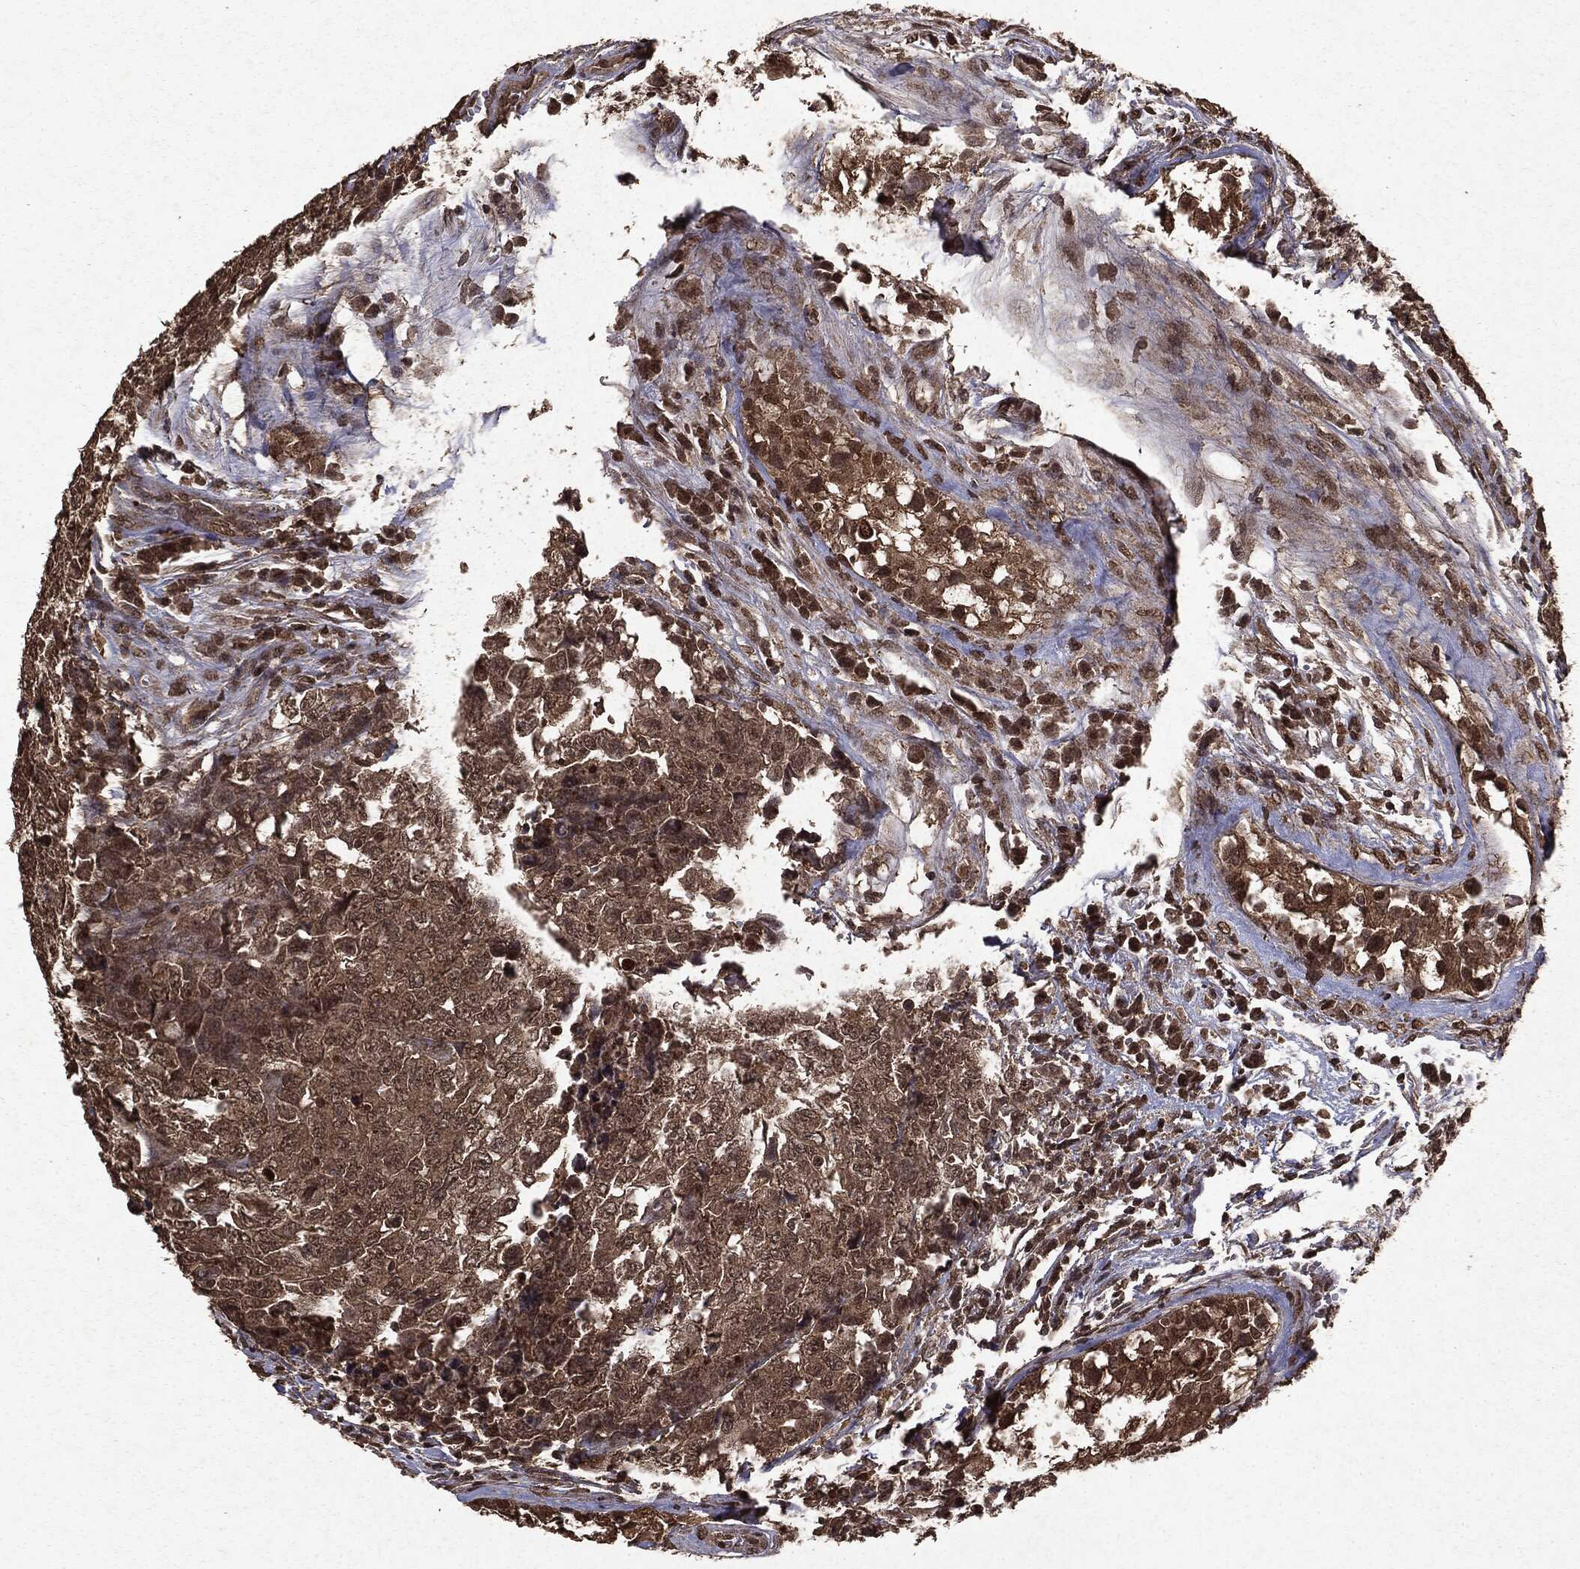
{"staining": {"intensity": "moderate", "quantity": ">75%", "location": "cytoplasmic/membranous"}, "tissue": "testis cancer", "cell_type": "Tumor cells", "image_type": "cancer", "snomed": [{"axis": "morphology", "description": "Carcinoma, Embryonal, NOS"}, {"axis": "topography", "description": "Testis"}], "caption": "Testis cancer (embryonal carcinoma) stained with a brown dye displays moderate cytoplasmic/membranous positive positivity in approximately >75% of tumor cells.", "gene": "PEBP1", "patient": {"sex": "male", "age": 23}}